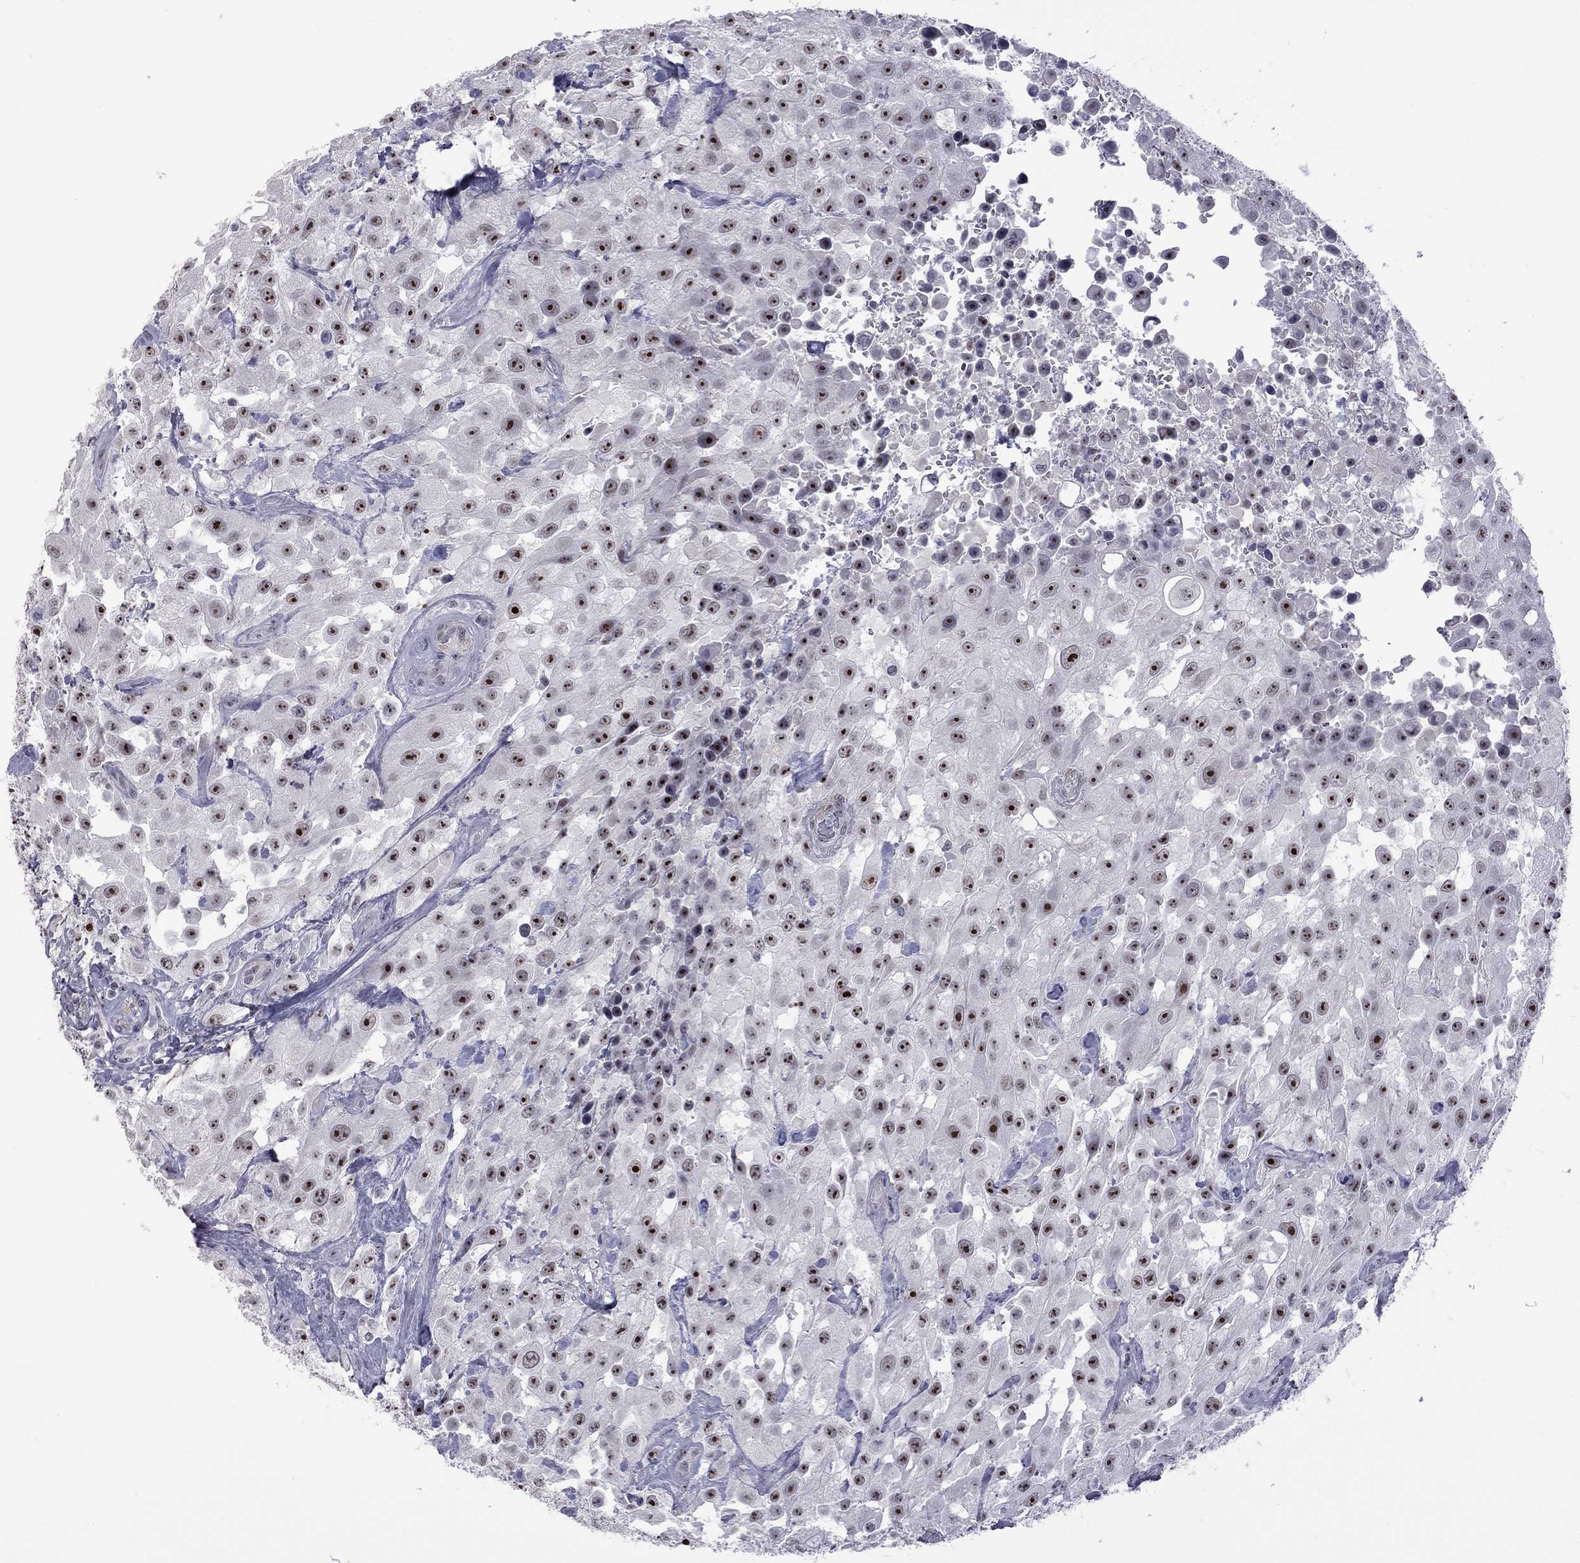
{"staining": {"intensity": "strong", "quantity": ">75%", "location": "nuclear"}, "tissue": "urothelial cancer", "cell_type": "Tumor cells", "image_type": "cancer", "snomed": [{"axis": "morphology", "description": "Urothelial carcinoma, High grade"}, {"axis": "topography", "description": "Urinary bladder"}], "caption": "Immunohistochemistry (IHC) image of neoplastic tissue: urothelial cancer stained using immunohistochemistry displays high levels of strong protein expression localized specifically in the nuclear of tumor cells, appearing as a nuclear brown color.", "gene": "GSG1L", "patient": {"sex": "male", "age": 79}}